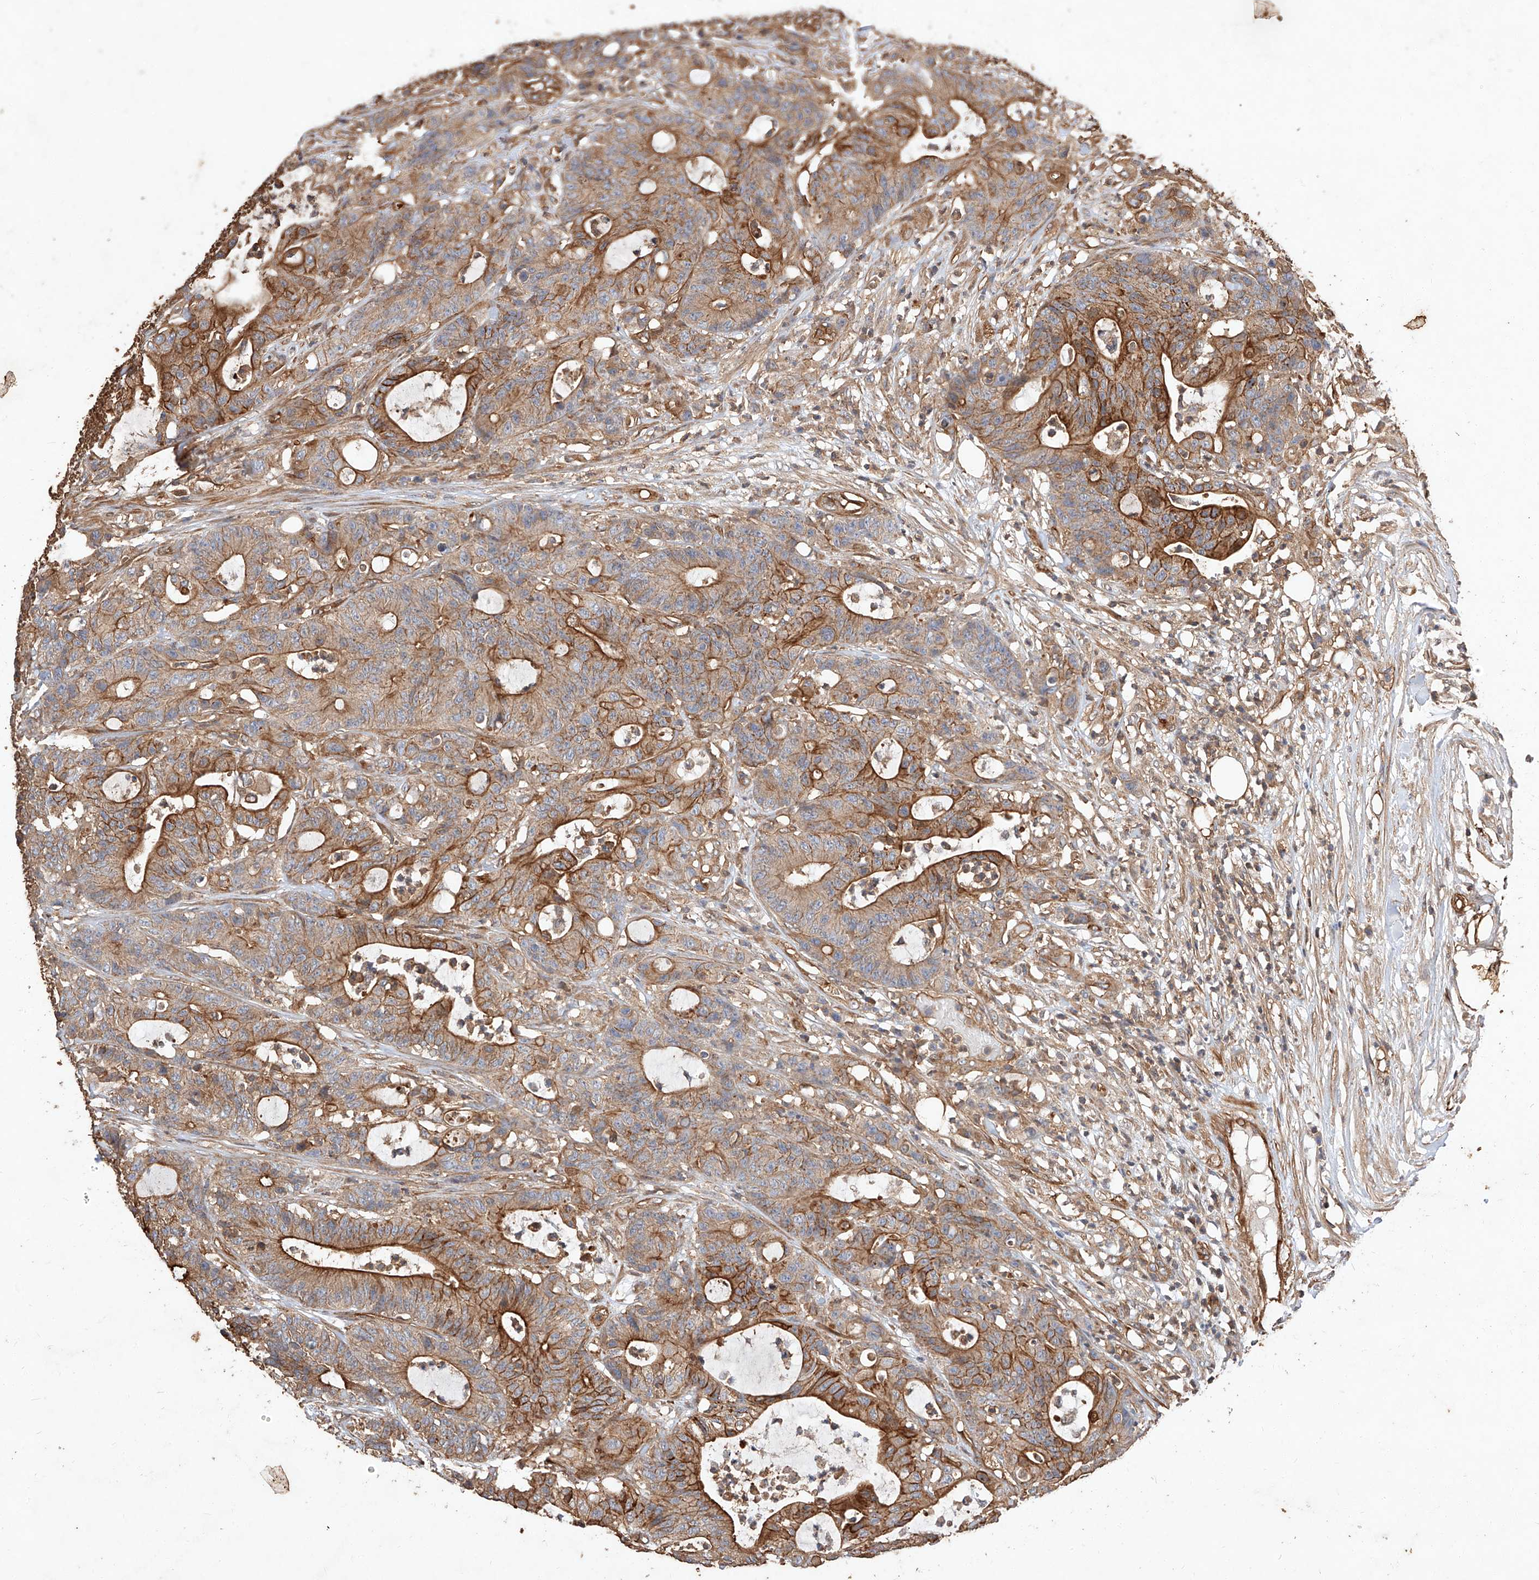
{"staining": {"intensity": "moderate", "quantity": ">75%", "location": "cytoplasmic/membranous"}, "tissue": "colorectal cancer", "cell_type": "Tumor cells", "image_type": "cancer", "snomed": [{"axis": "morphology", "description": "Adenocarcinoma, NOS"}, {"axis": "topography", "description": "Colon"}], "caption": "Brown immunohistochemical staining in human colorectal cancer (adenocarcinoma) demonstrates moderate cytoplasmic/membranous positivity in approximately >75% of tumor cells.", "gene": "GHDC", "patient": {"sex": "female", "age": 84}}